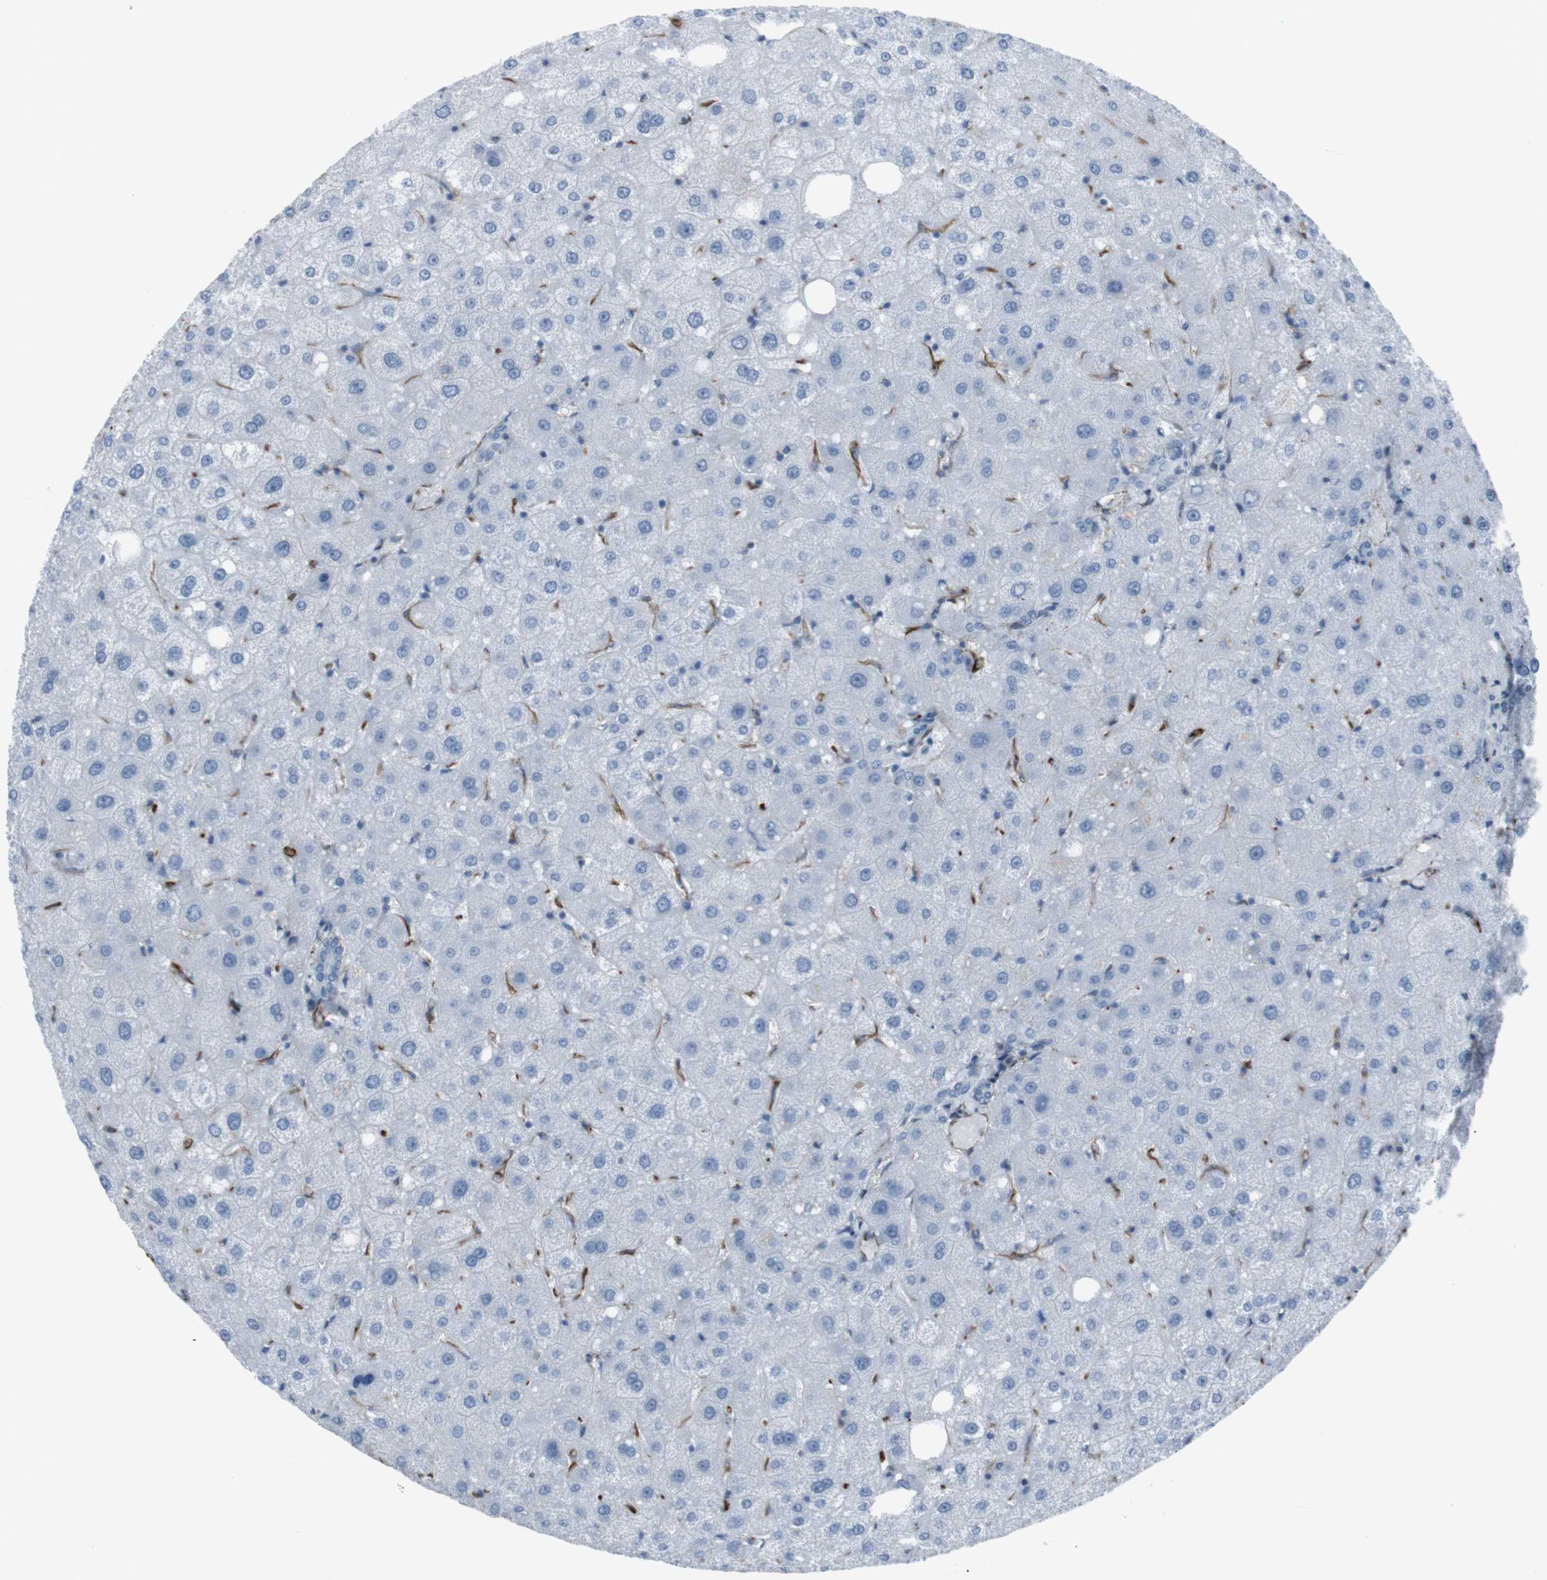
{"staining": {"intensity": "negative", "quantity": "none", "location": "none"}, "tissue": "liver", "cell_type": "Cholangiocytes", "image_type": "normal", "snomed": [{"axis": "morphology", "description": "Normal tissue, NOS"}, {"axis": "topography", "description": "Liver"}], "caption": "Immunohistochemistry photomicrograph of benign liver: liver stained with DAB (3,3'-diaminobenzidine) exhibits no significant protein expression in cholangiocytes. Brightfield microscopy of immunohistochemistry (IHC) stained with DAB (3,3'-diaminobenzidine) (brown) and hematoxylin (blue), captured at high magnification.", "gene": "ZDHHC6", "patient": {"sex": "male", "age": 73}}